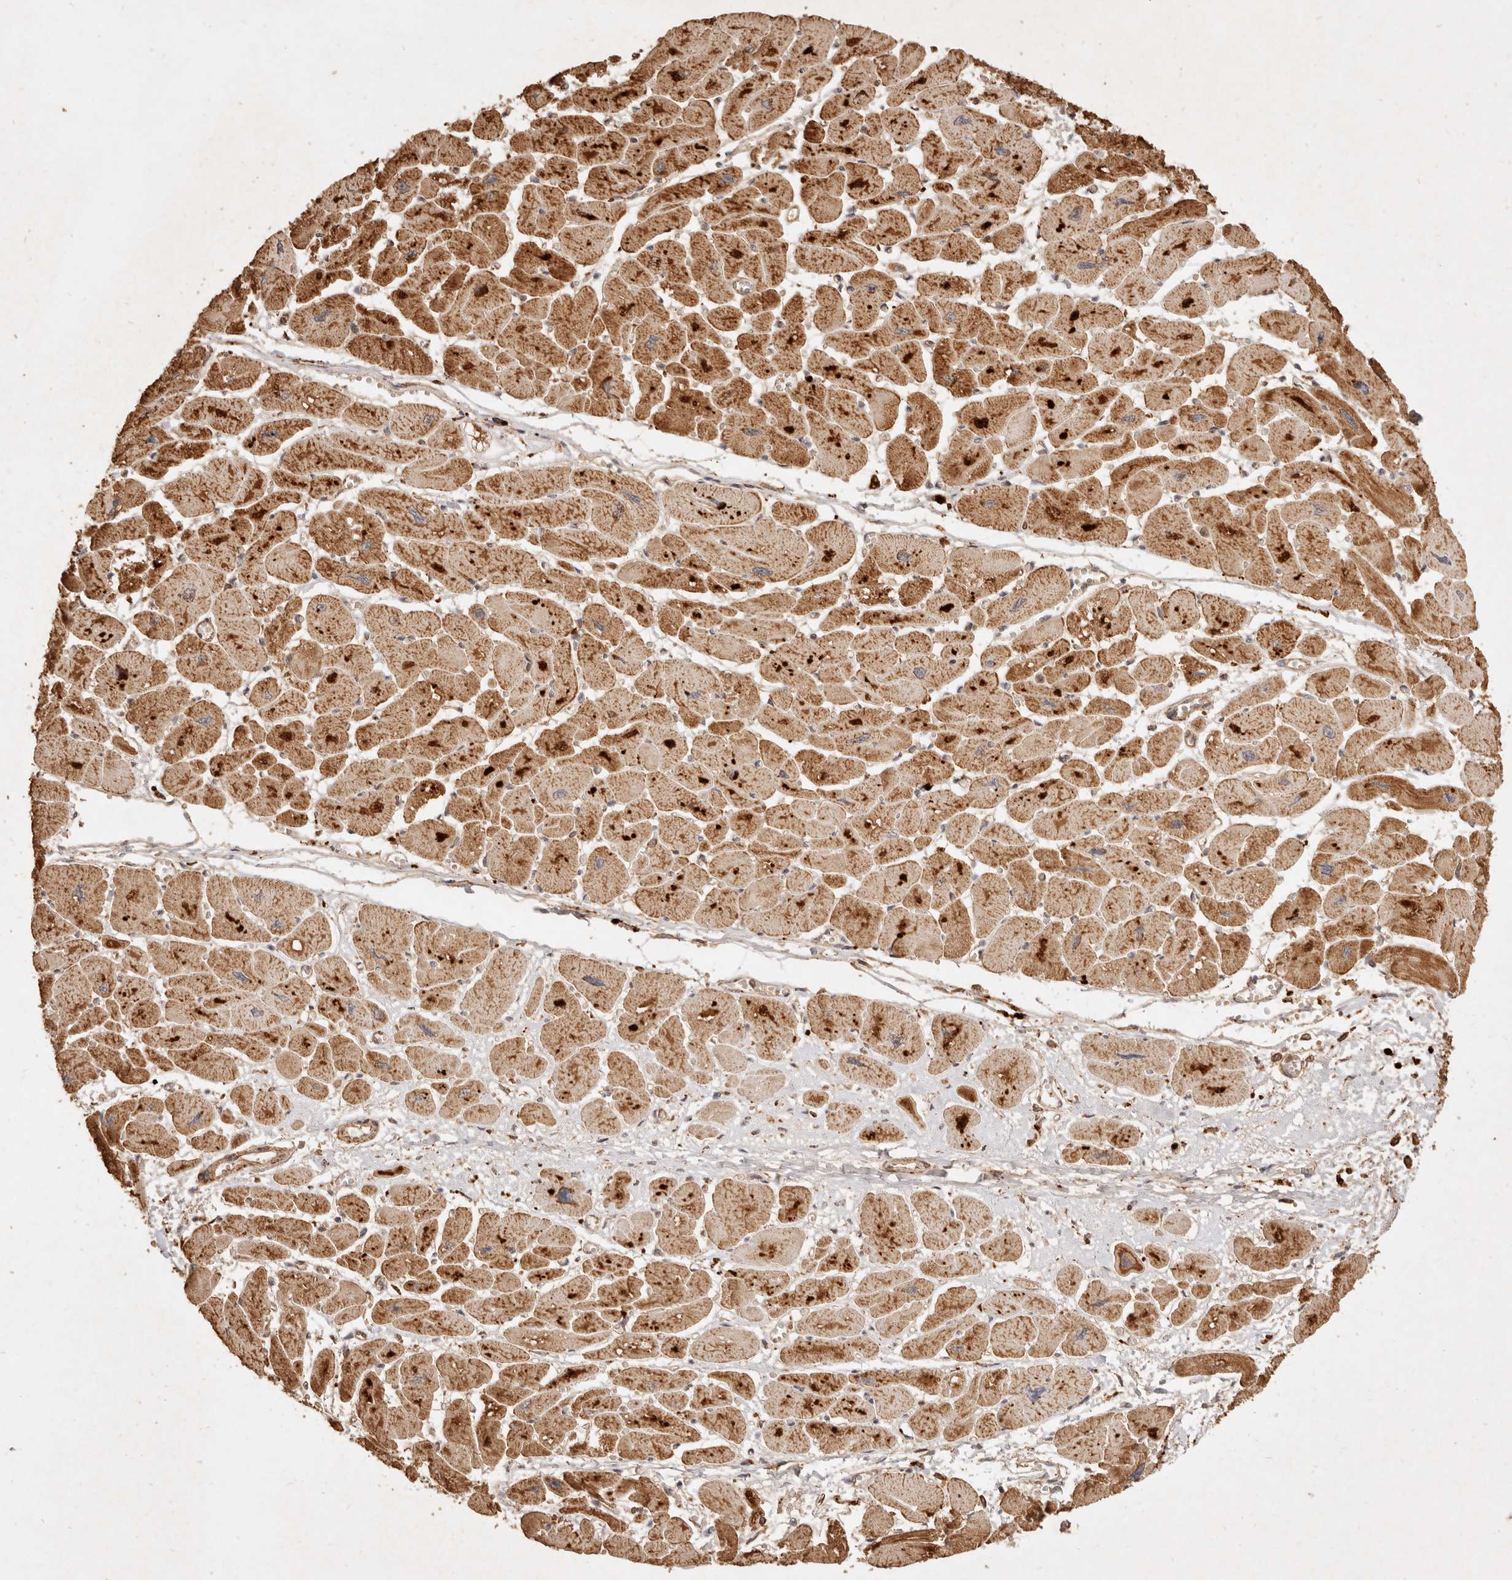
{"staining": {"intensity": "strong", "quantity": ">75%", "location": "cytoplasmic/membranous"}, "tissue": "heart muscle", "cell_type": "Cardiomyocytes", "image_type": "normal", "snomed": [{"axis": "morphology", "description": "Normal tissue, NOS"}, {"axis": "topography", "description": "Heart"}], "caption": "Cardiomyocytes show high levels of strong cytoplasmic/membranous staining in about >75% of cells in benign heart muscle.", "gene": "FAM180B", "patient": {"sex": "female", "age": 54}}